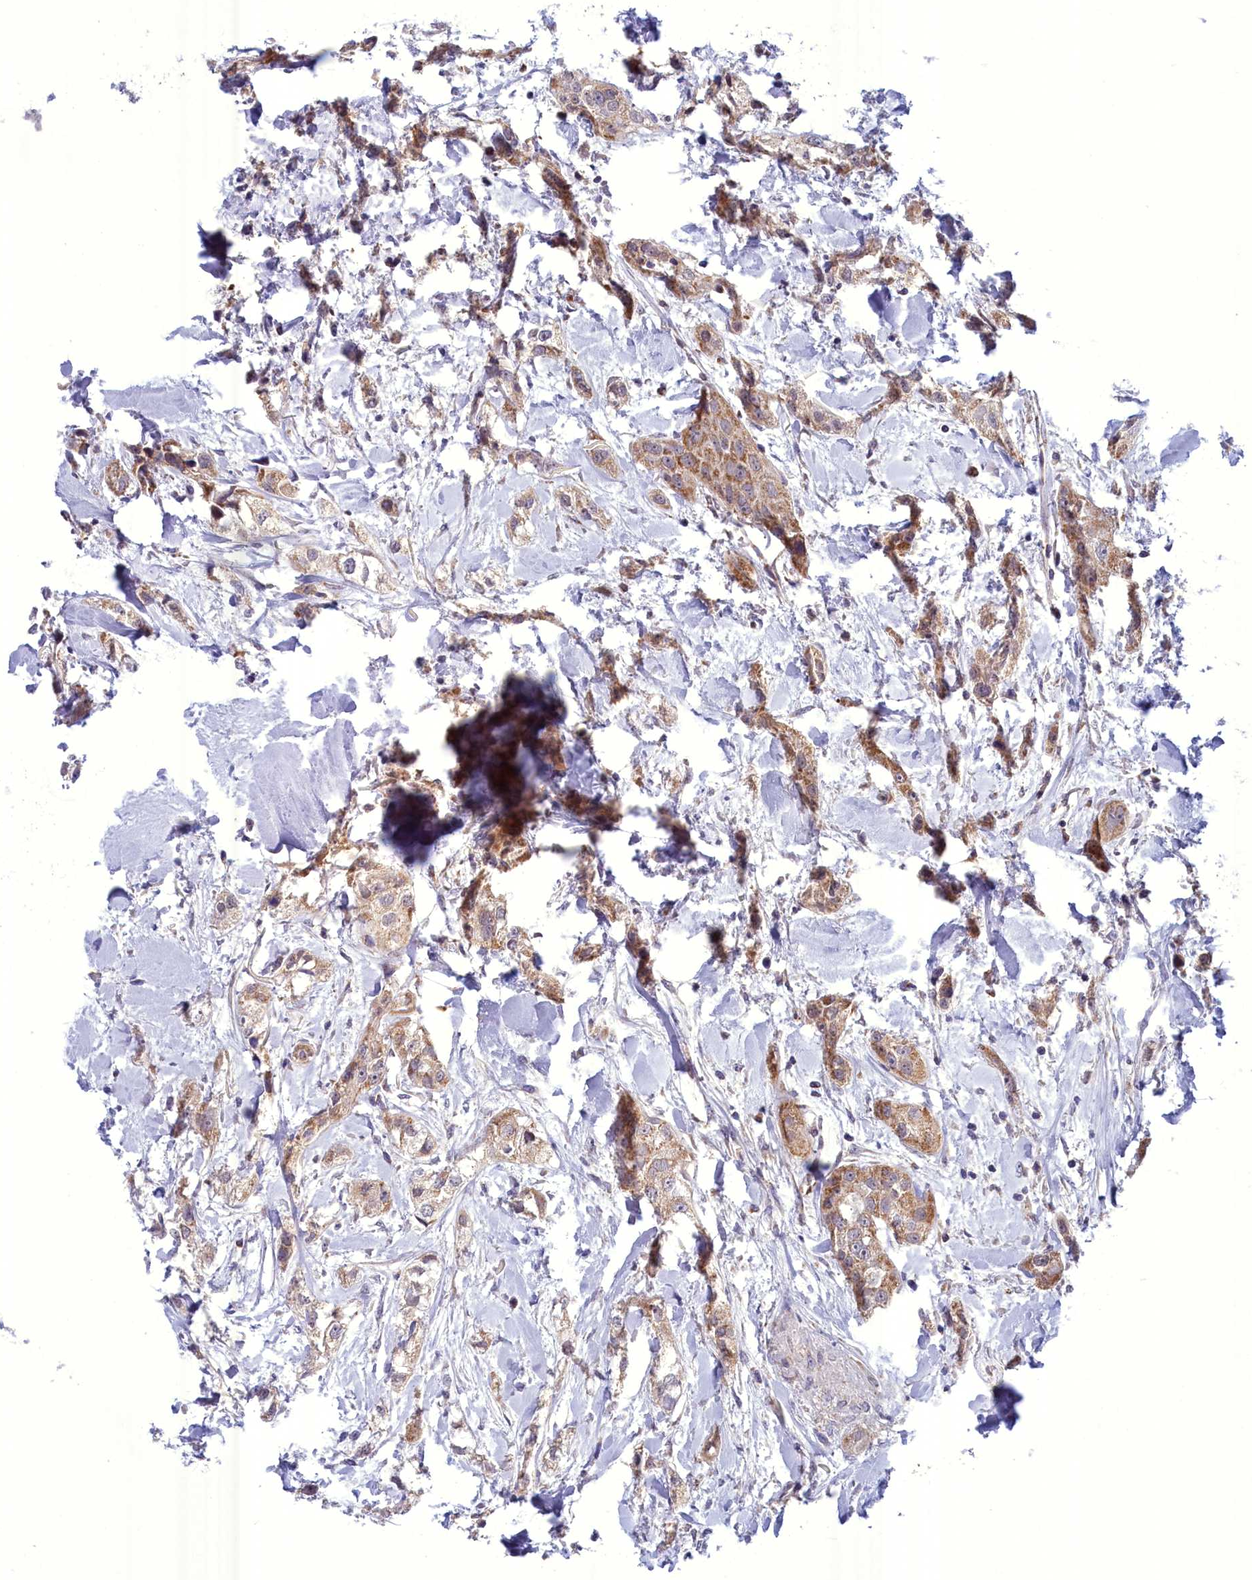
{"staining": {"intensity": "moderate", "quantity": ">75%", "location": "cytoplasmic/membranous"}, "tissue": "head and neck cancer", "cell_type": "Tumor cells", "image_type": "cancer", "snomed": [{"axis": "morphology", "description": "Normal tissue, NOS"}, {"axis": "morphology", "description": "Squamous cell carcinoma, NOS"}, {"axis": "topography", "description": "Skeletal muscle"}, {"axis": "topography", "description": "Head-Neck"}], "caption": "Brown immunohistochemical staining in head and neck cancer demonstrates moderate cytoplasmic/membranous expression in approximately >75% of tumor cells.", "gene": "FAM149B1", "patient": {"sex": "male", "age": 51}}